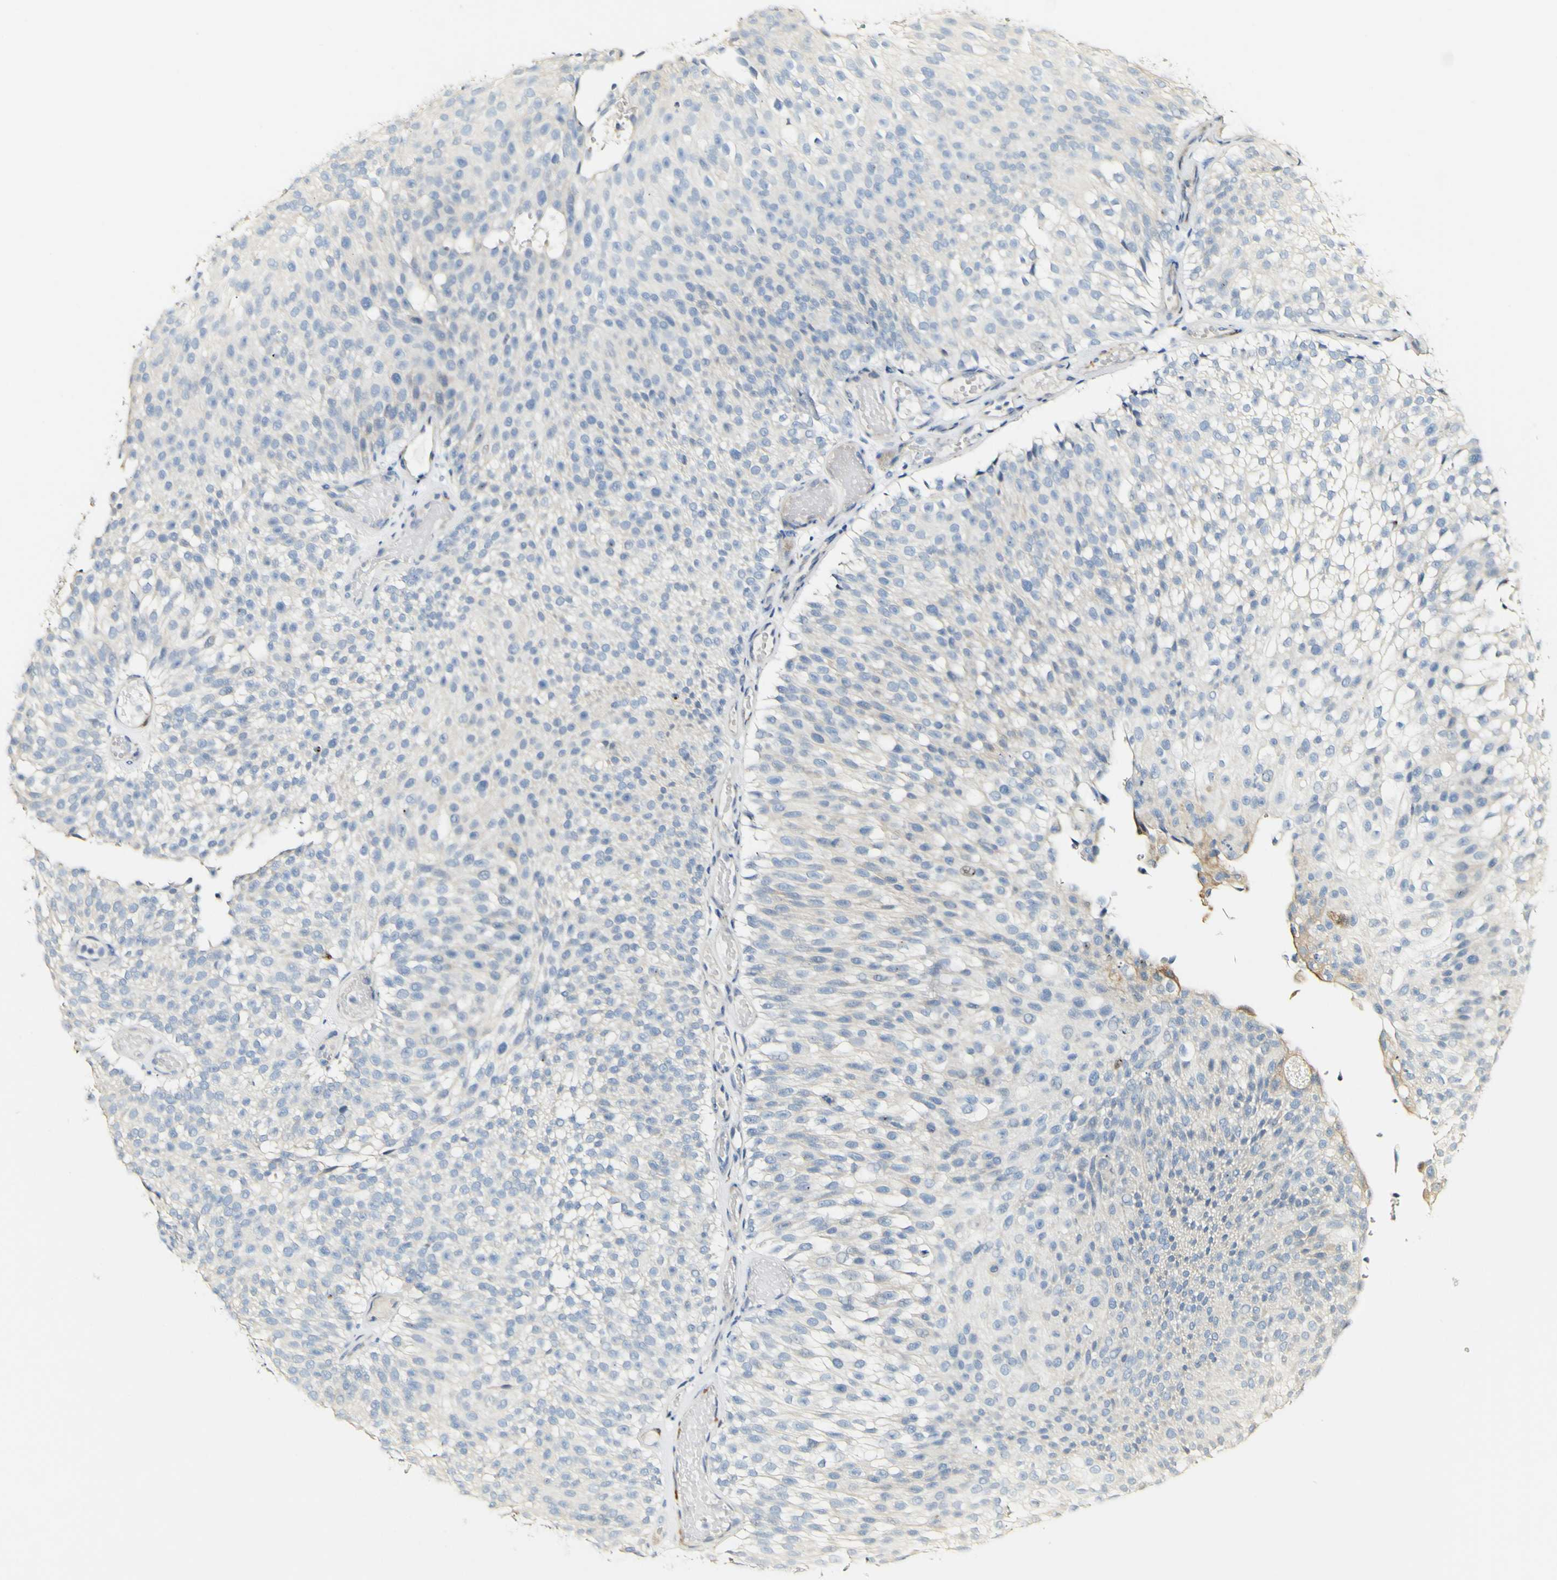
{"staining": {"intensity": "negative", "quantity": "none", "location": "none"}, "tissue": "urothelial cancer", "cell_type": "Tumor cells", "image_type": "cancer", "snomed": [{"axis": "morphology", "description": "Urothelial carcinoma, Low grade"}, {"axis": "topography", "description": "Urinary bladder"}], "caption": "Micrograph shows no significant protein staining in tumor cells of urothelial cancer.", "gene": "FMO3", "patient": {"sex": "male", "age": 78}}